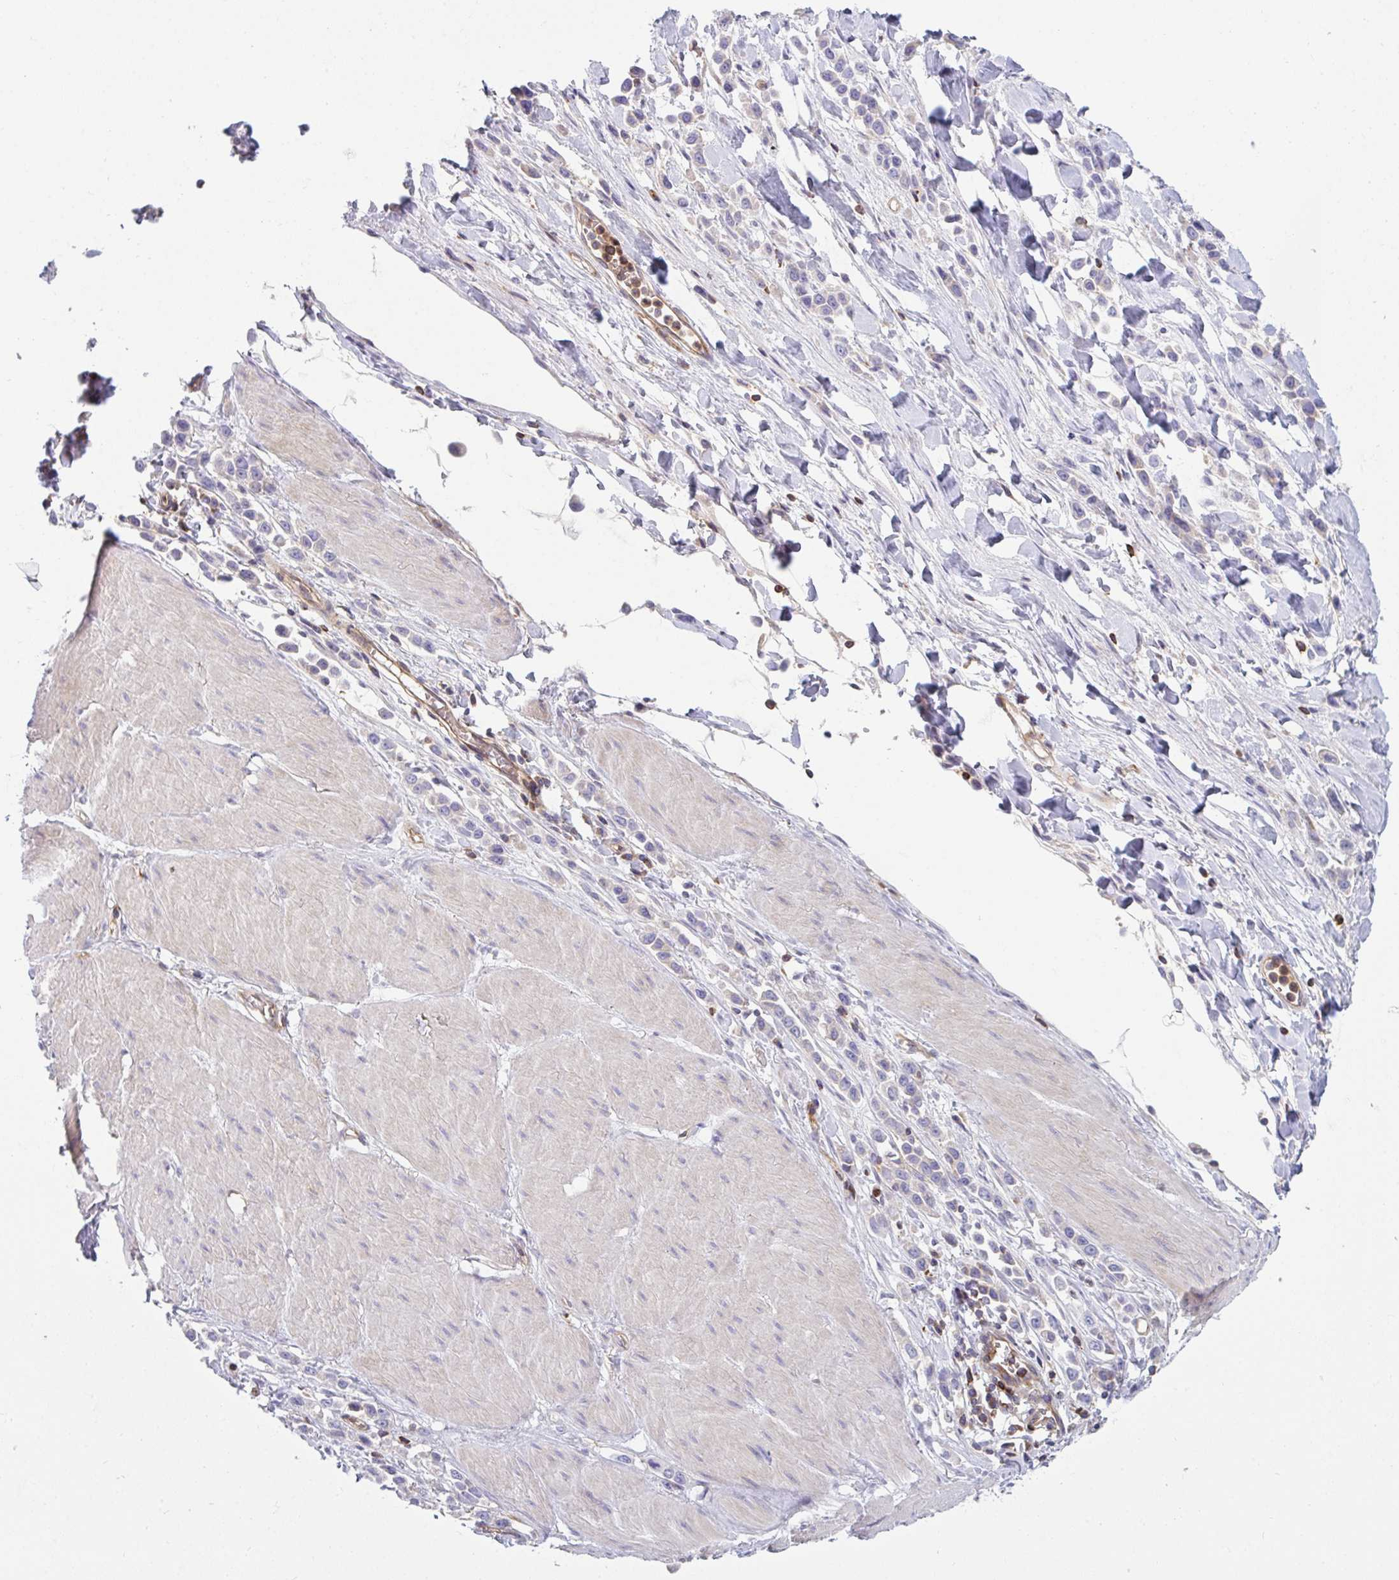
{"staining": {"intensity": "negative", "quantity": "none", "location": "none"}, "tissue": "stomach cancer", "cell_type": "Tumor cells", "image_type": "cancer", "snomed": [{"axis": "morphology", "description": "Adenocarcinoma, NOS"}, {"axis": "topography", "description": "Stomach"}], "caption": "Immunohistochemistry (IHC) photomicrograph of stomach cancer stained for a protein (brown), which shows no staining in tumor cells.", "gene": "TSC22D3", "patient": {"sex": "male", "age": 47}}